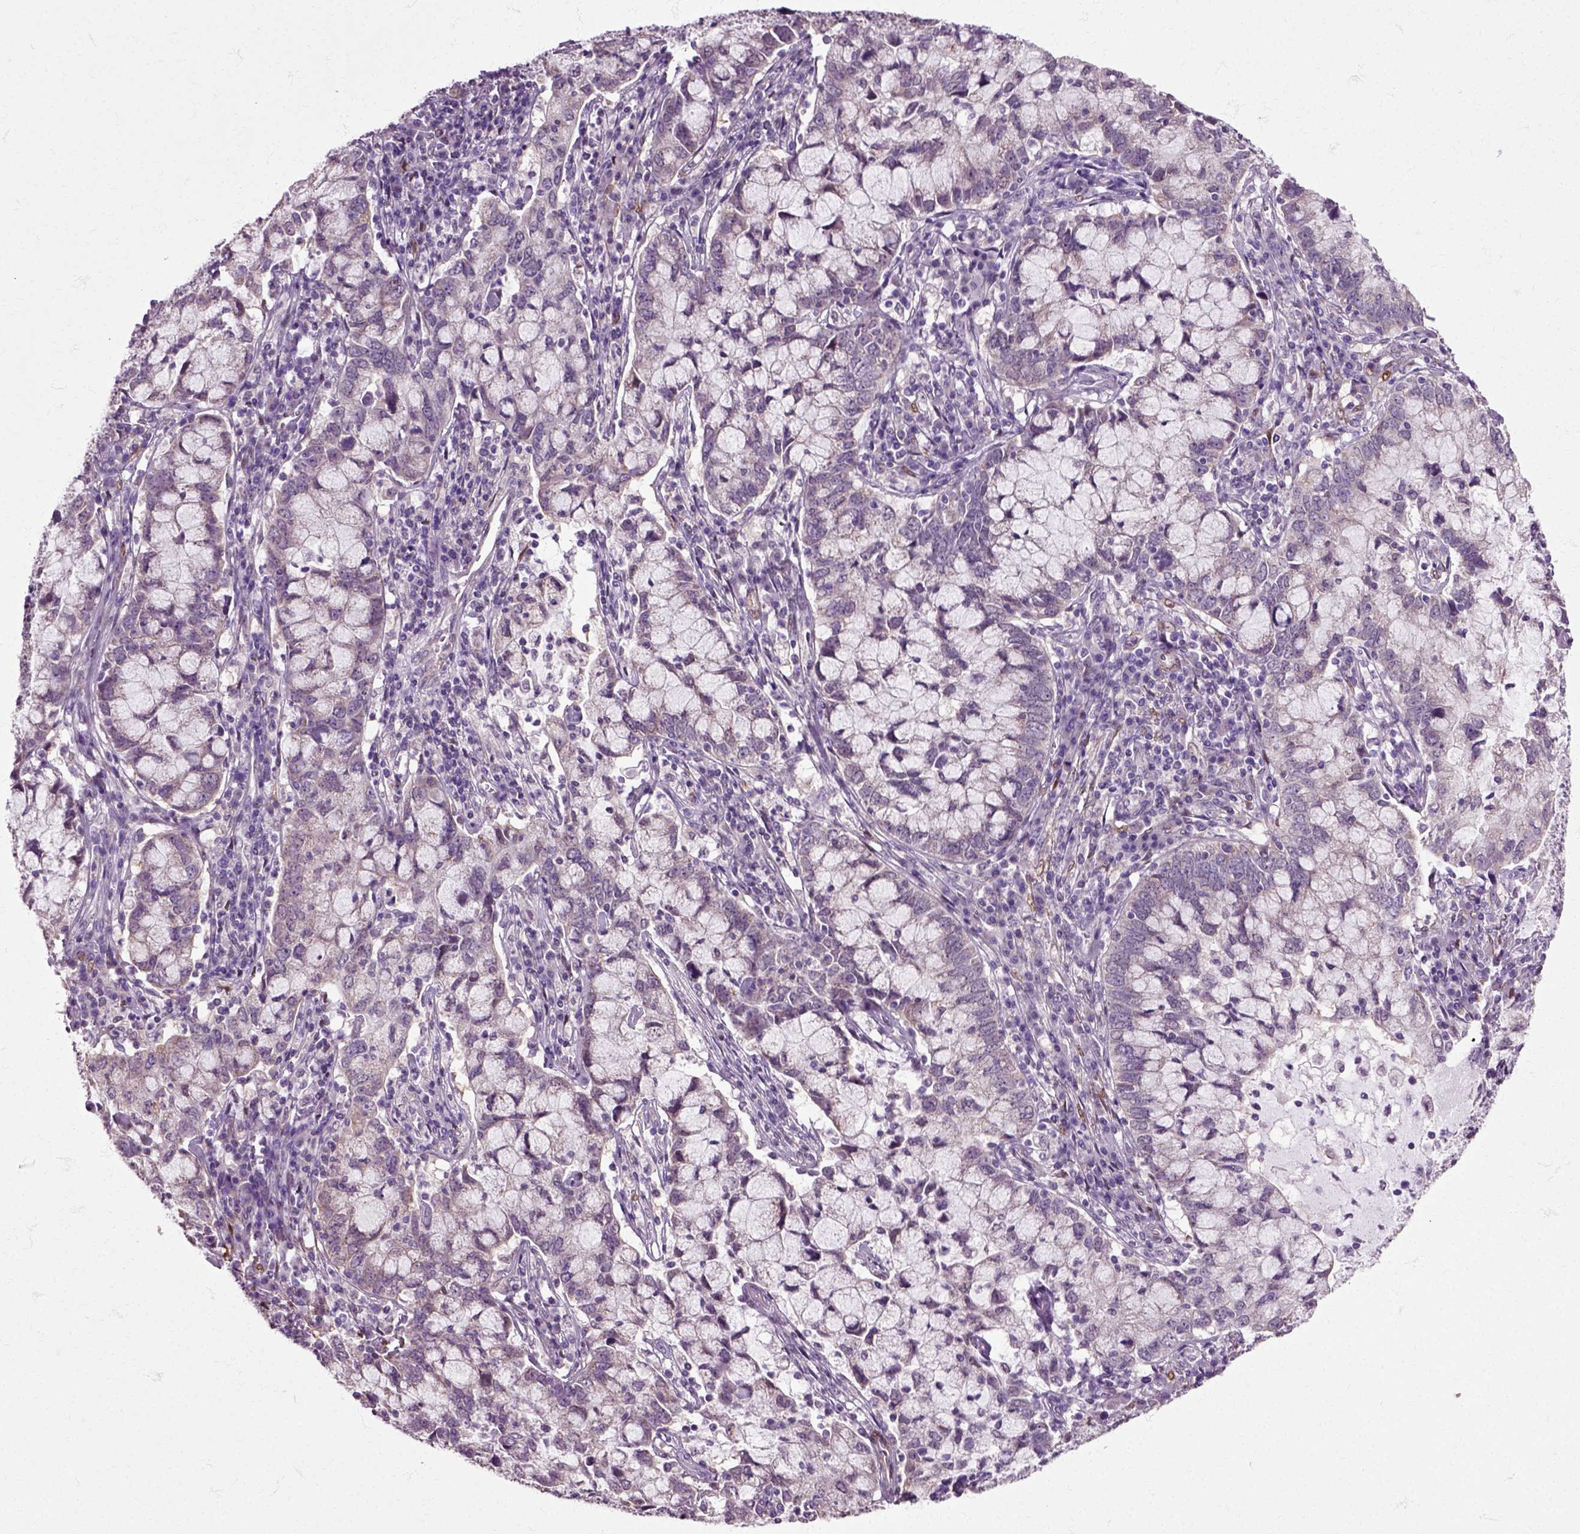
{"staining": {"intensity": "negative", "quantity": "none", "location": "none"}, "tissue": "cervical cancer", "cell_type": "Tumor cells", "image_type": "cancer", "snomed": [{"axis": "morphology", "description": "Adenocarcinoma, NOS"}, {"axis": "topography", "description": "Cervix"}], "caption": "Human adenocarcinoma (cervical) stained for a protein using IHC reveals no positivity in tumor cells.", "gene": "HSPA2", "patient": {"sex": "female", "age": 40}}